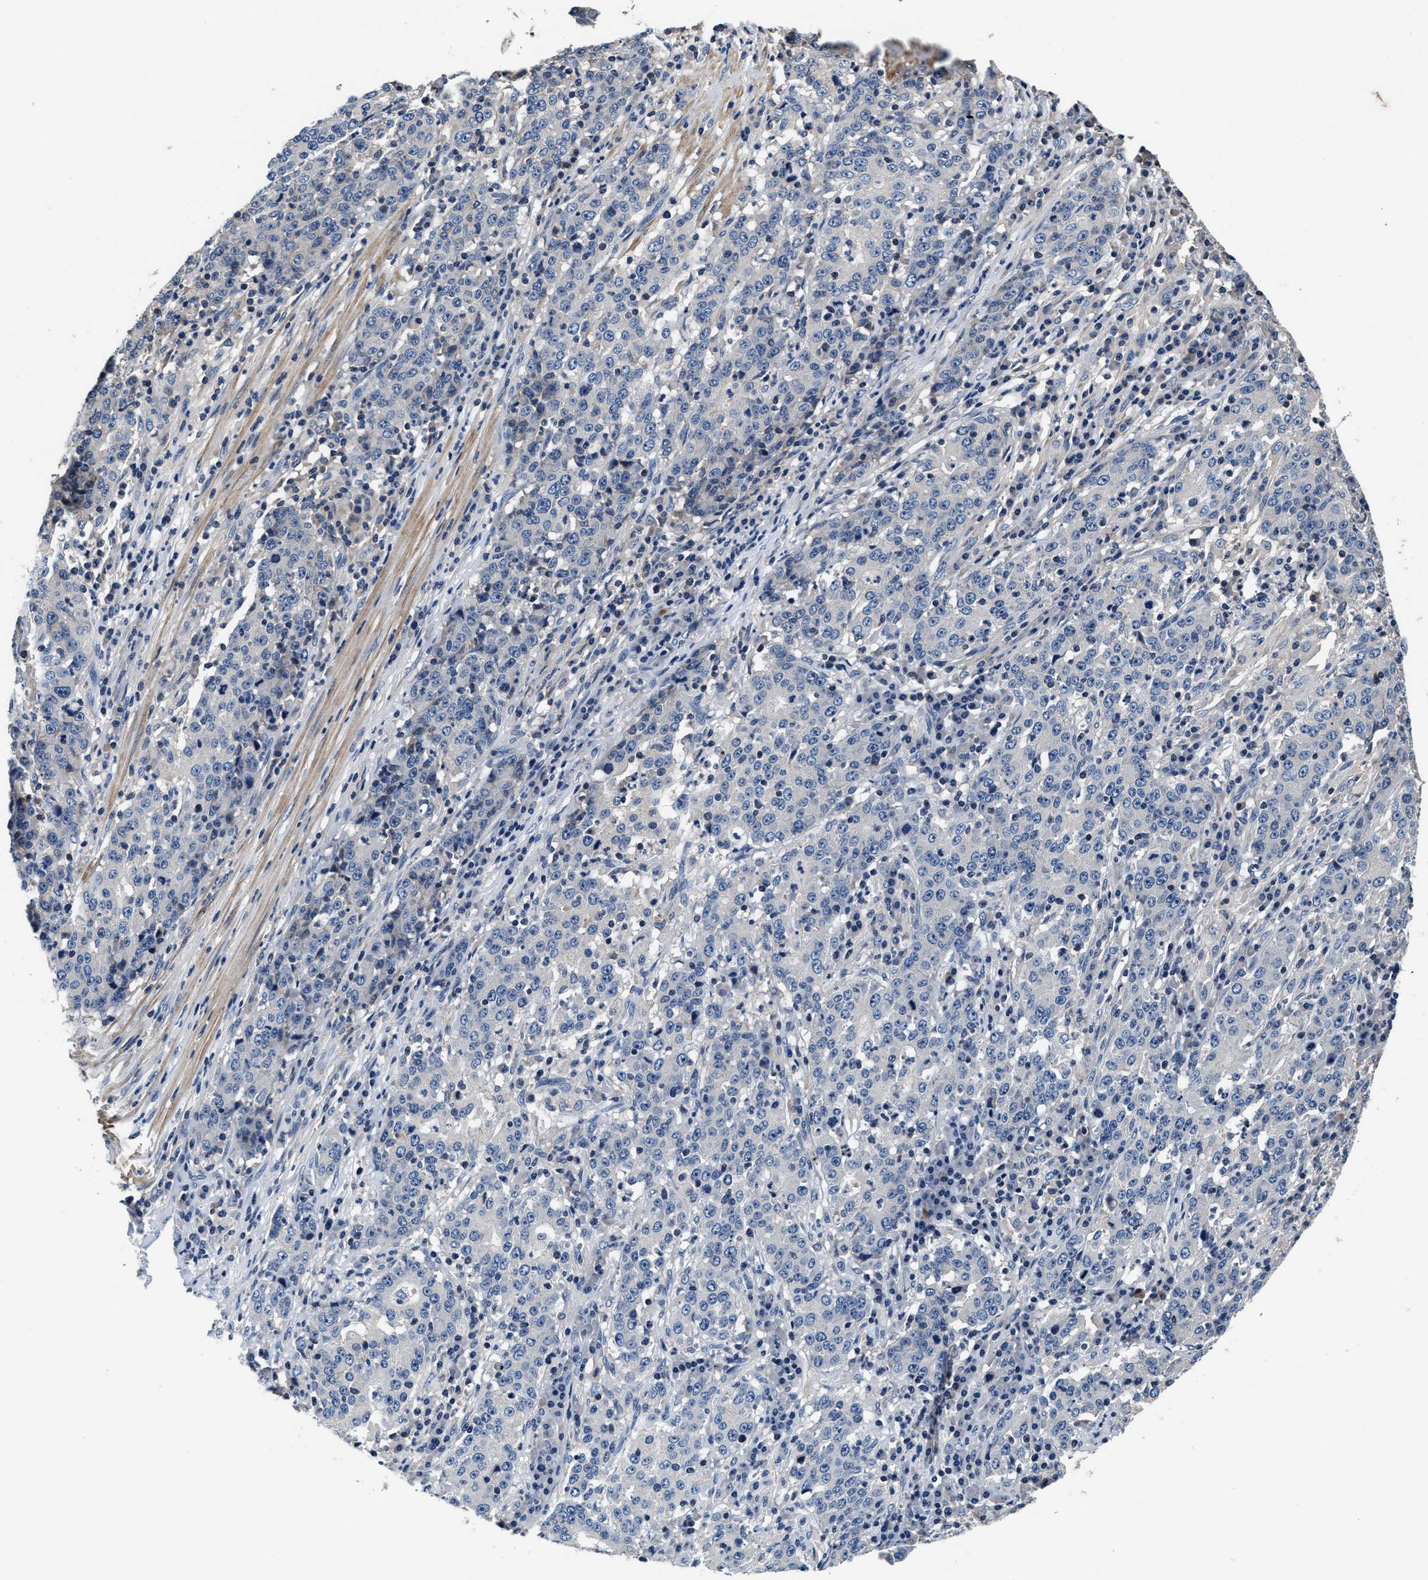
{"staining": {"intensity": "negative", "quantity": "none", "location": "none"}, "tissue": "stomach cancer", "cell_type": "Tumor cells", "image_type": "cancer", "snomed": [{"axis": "morphology", "description": "Adenocarcinoma, NOS"}, {"axis": "topography", "description": "Stomach"}], "caption": "DAB (3,3'-diaminobenzidine) immunohistochemical staining of human stomach cancer (adenocarcinoma) reveals no significant expression in tumor cells. (DAB (3,3'-diaminobenzidine) IHC visualized using brightfield microscopy, high magnification).", "gene": "ANKIB1", "patient": {"sex": "male", "age": 59}}